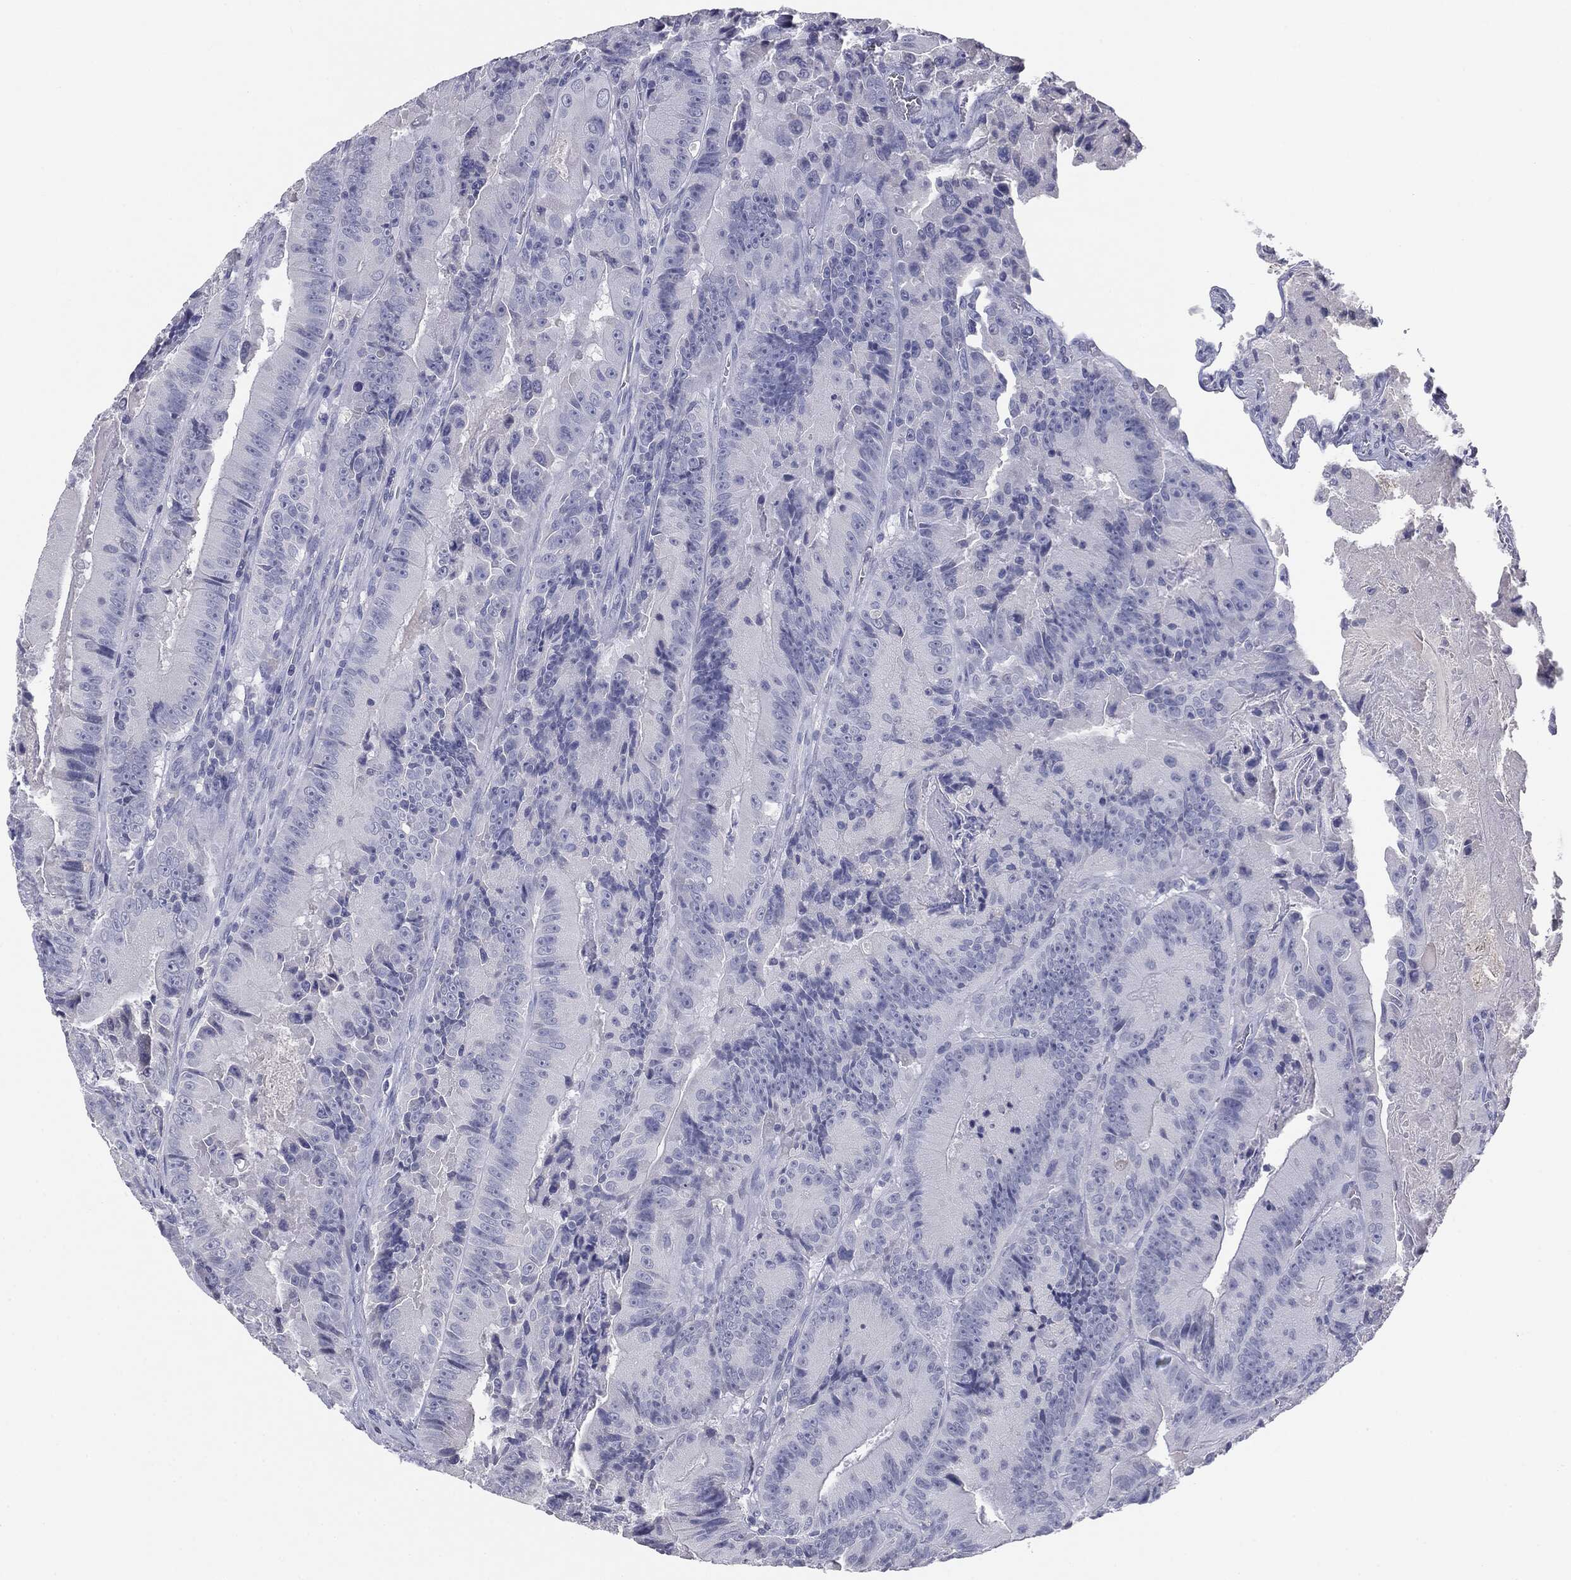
{"staining": {"intensity": "negative", "quantity": "none", "location": "none"}, "tissue": "colorectal cancer", "cell_type": "Tumor cells", "image_type": "cancer", "snomed": [{"axis": "morphology", "description": "Adenocarcinoma, NOS"}, {"axis": "topography", "description": "Colon"}], "caption": "Immunohistochemistry (IHC) histopathology image of colorectal cancer (adenocarcinoma) stained for a protein (brown), which demonstrates no staining in tumor cells.", "gene": "SERPINB4", "patient": {"sex": "female", "age": 86}}